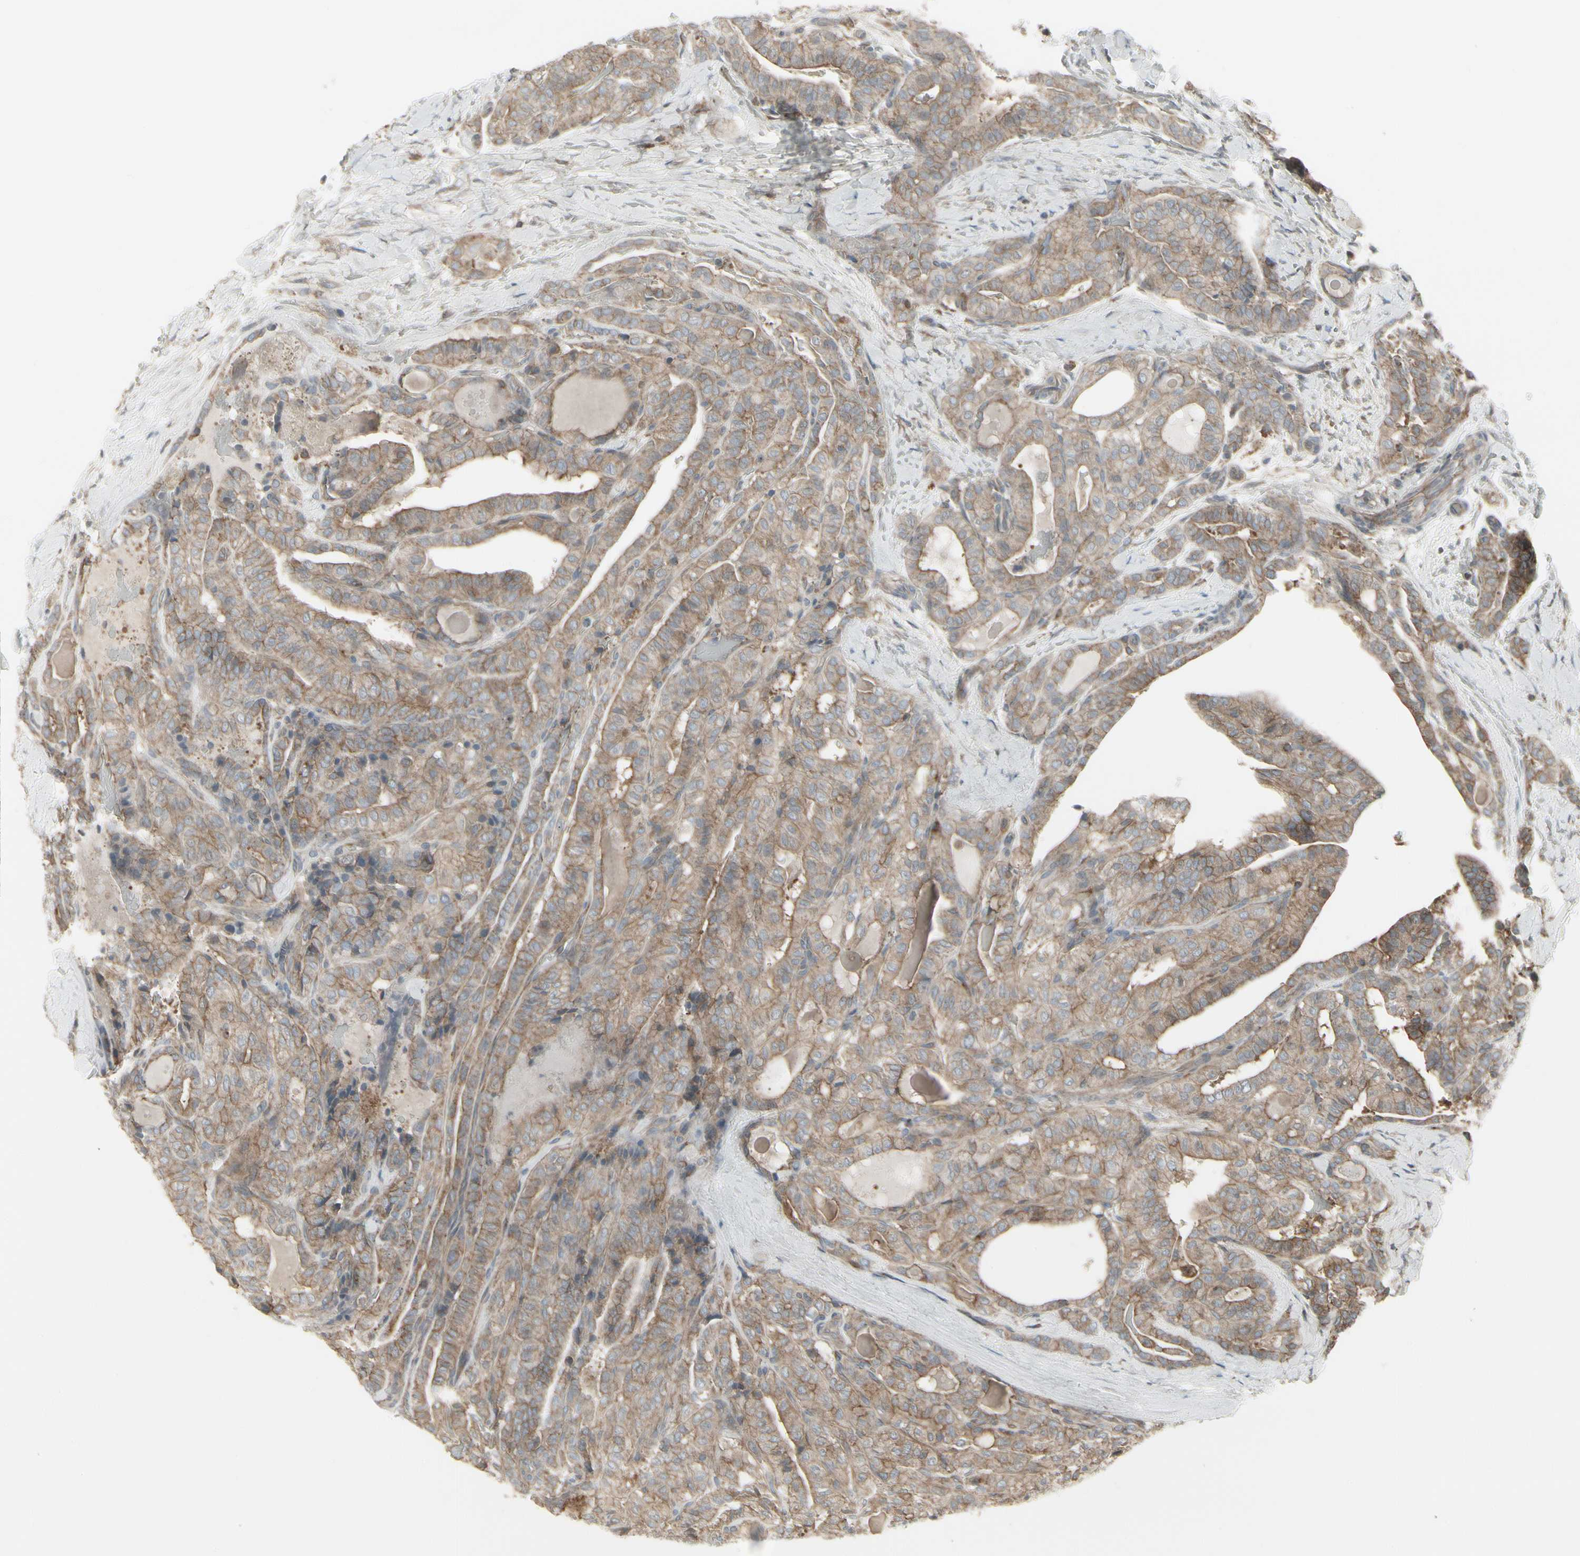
{"staining": {"intensity": "moderate", "quantity": ">75%", "location": "cytoplasmic/membranous"}, "tissue": "thyroid cancer", "cell_type": "Tumor cells", "image_type": "cancer", "snomed": [{"axis": "morphology", "description": "Papillary adenocarcinoma, NOS"}, {"axis": "topography", "description": "Thyroid gland"}], "caption": "Protein staining shows moderate cytoplasmic/membranous positivity in approximately >75% of tumor cells in papillary adenocarcinoma (thyroid).", "gene": "EPS15", "patient": {"sex": "male", "age": 77}}